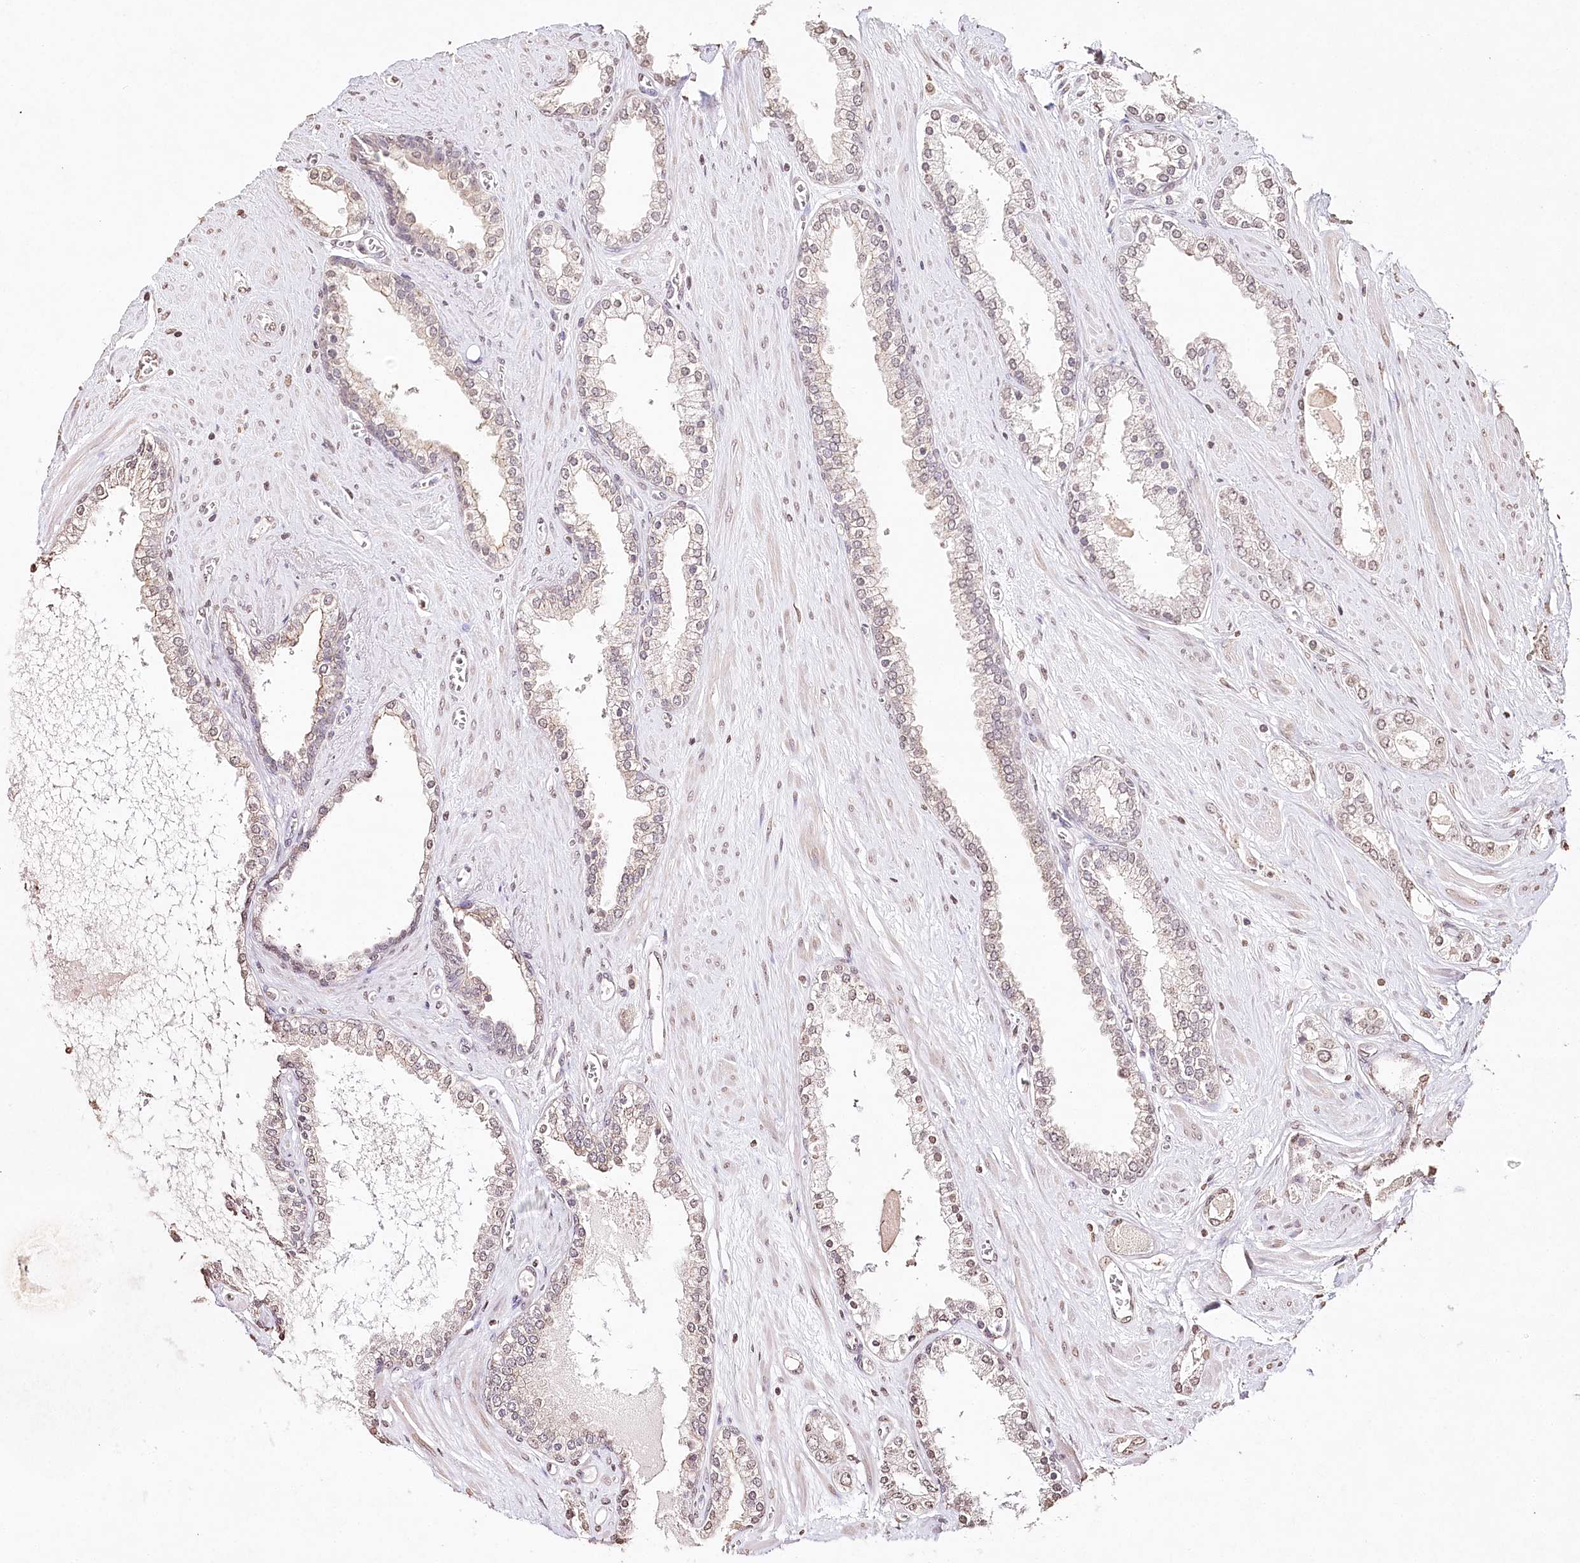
{"staining": {"intensity": "negative", "quantity": "none", "location": "none"}, "tissue": "prostate cancer", "cell_type": "Tumor cells", "image_type": "cancer", "snomed": [{"axis": "morphology", "description": "Adenocarcinoma, Low grade"}, {"axis": "topography", "description": "Prostate"}], "caption": "Immunohistochemistry micrograph of neoplastic tissue: human prostate cancer (low-grade adenocarcinoma) stained with DAB (3,3'-diaminobenzidine) demonstrates no significant protein expression in tumor cells. (DAB immunohistochemistry visualized using brightfield microscopy, high magnification).", "gene": "DMXL1", "patient": {"sex": "male", "age": 62}}